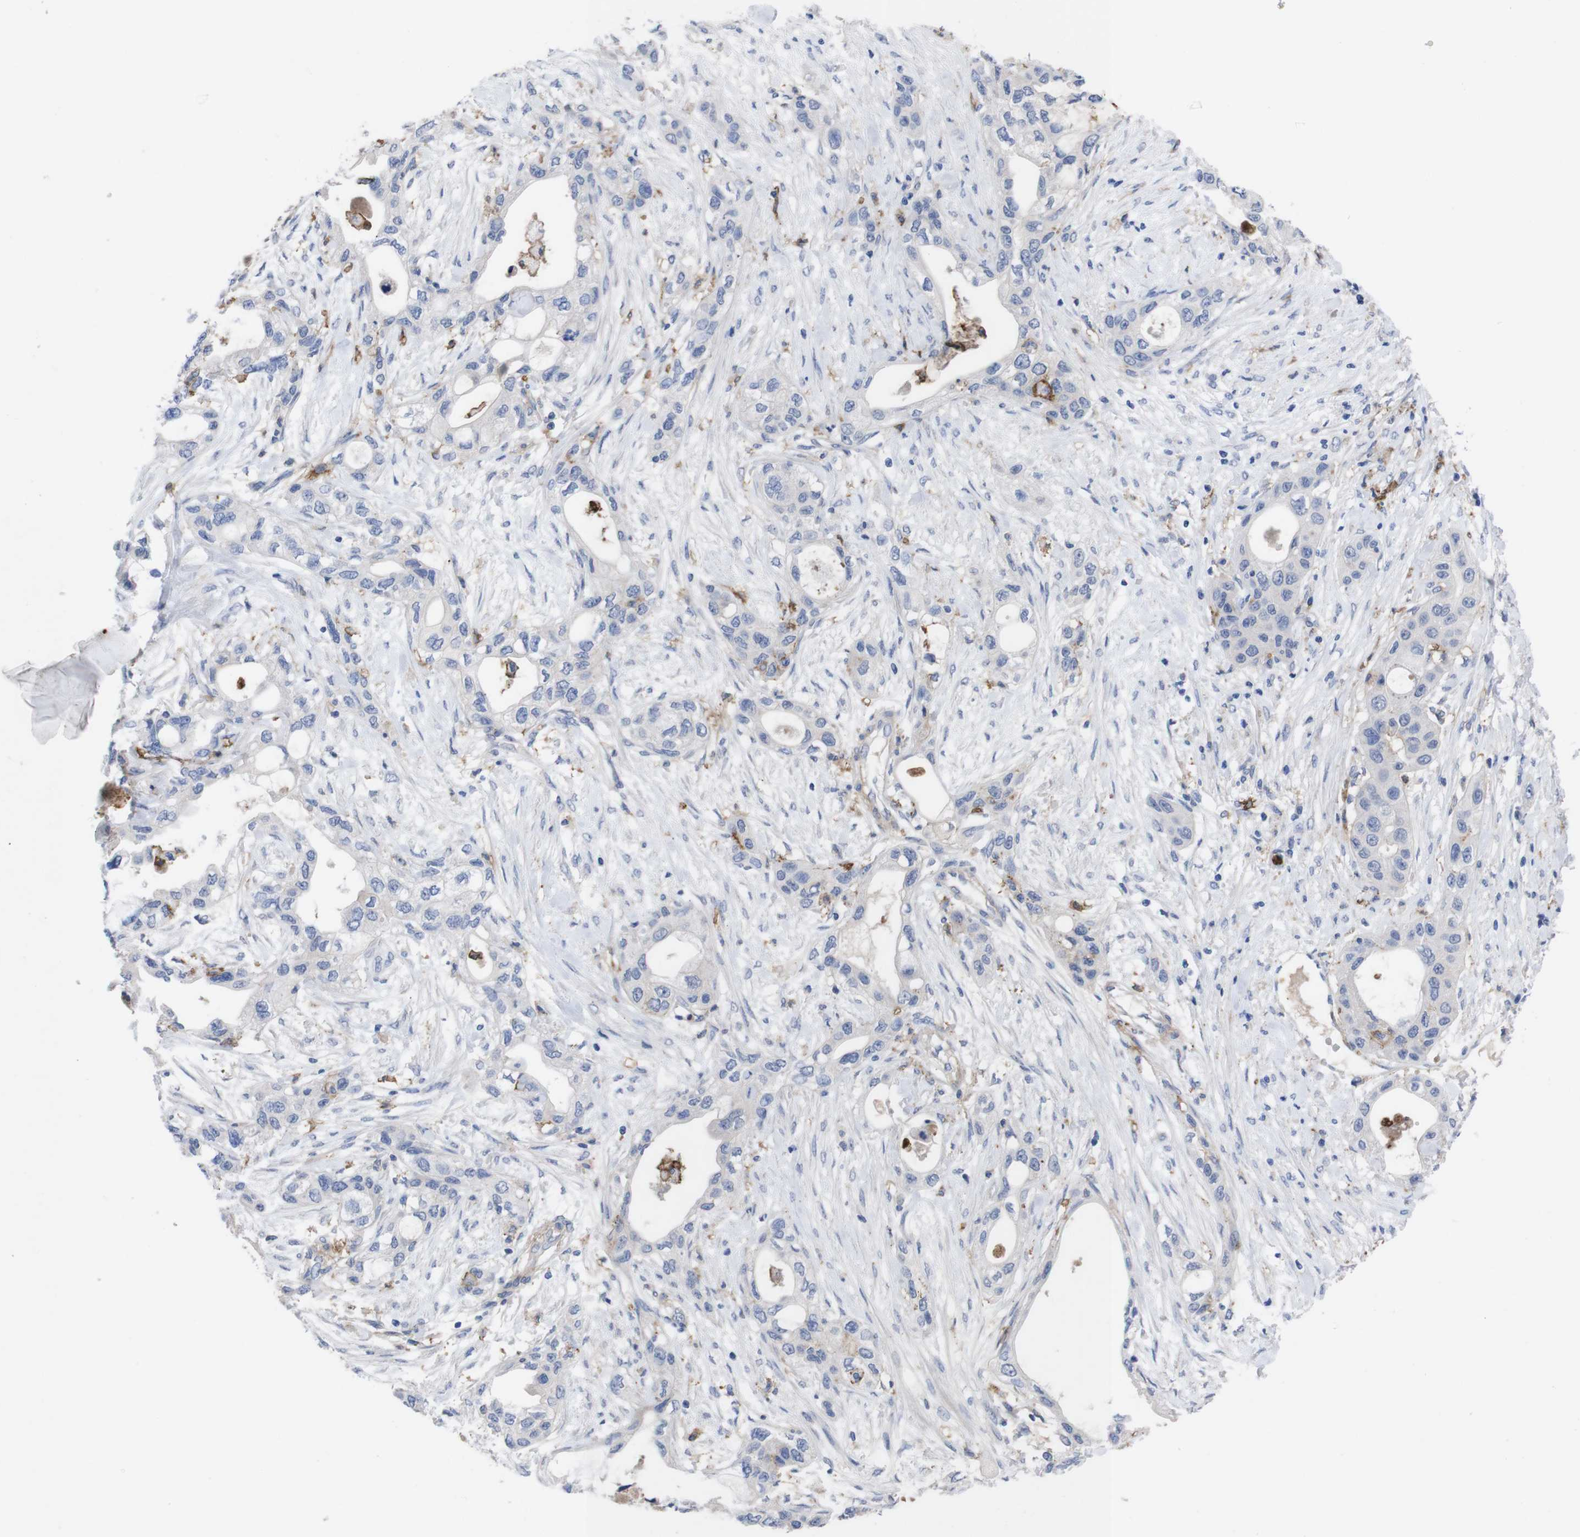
{"staining": {"intensity": "negative", "quantity": "none", "location": "none"}, "tissue": "pancreatic cancer", "cell_type": "Tumor cells", "image_type": "cancer", "snomed": [{"axis": "morphology", "description": "Adenocarcinoma, NOS"}, {"axis": "topography", "description": "Pancreas"}], "caption": "Tumor cells are negative for brown protein staining in adenocarcinoma (pancreatic). Nuclei are stained in blue.", "gene": "C5AR1", "patient": {"sex": "female", "age": 70}}